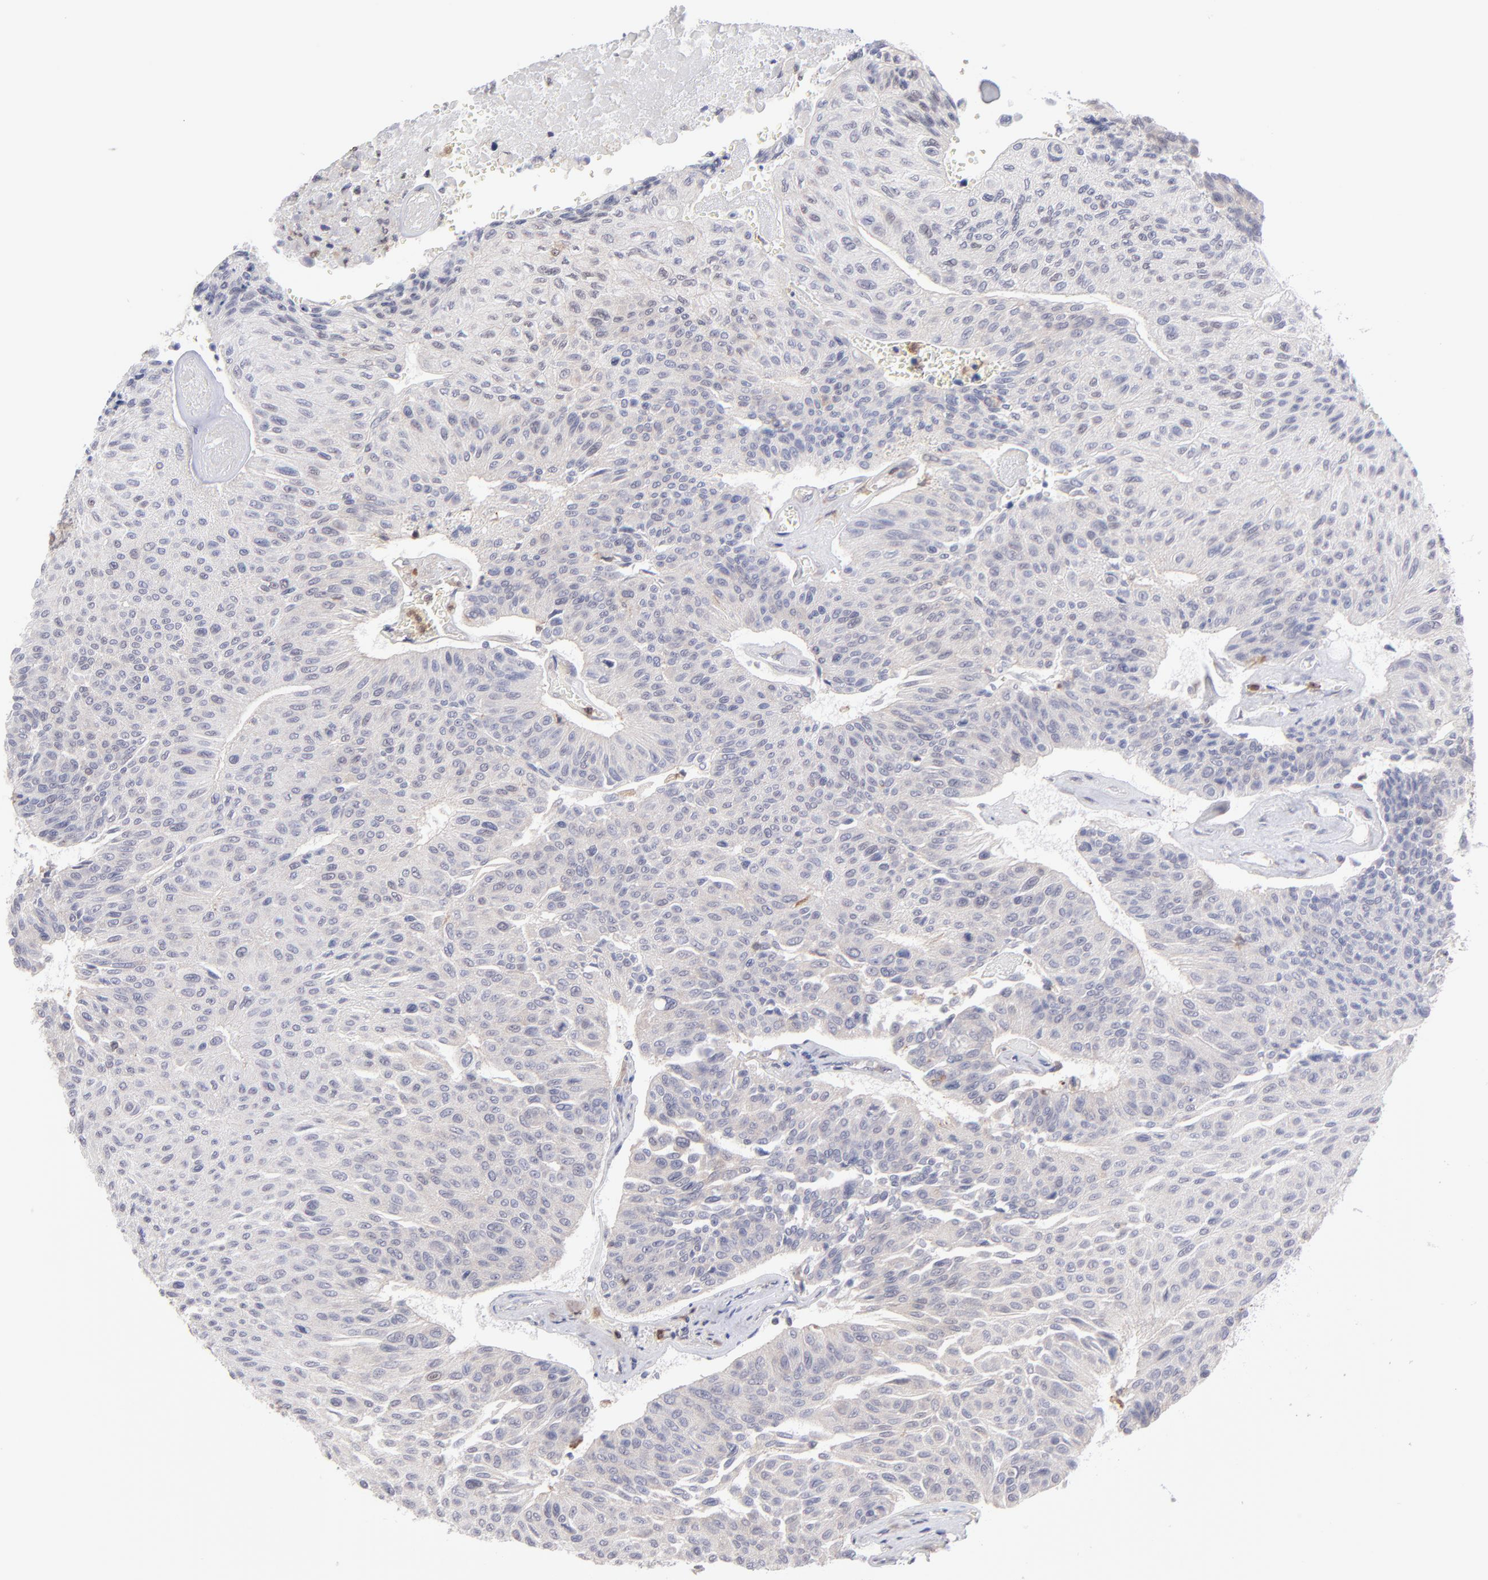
{"staining": {"intensity": "negative", "quantity": "none", "location": "none"}, "tissue": "urothelial cancer", "cell_type": "Tumor cells", "image_type": "cancer", "snomed": [{"axis": "morphology", "description": "Urothelial carcinoma, High grade"}, {"axis": "topography", "description": "Urinary bladder"}], "caption": "A high-resolution photomicrograph shows immunohistochemistry staining of high-grade urothelial carcinoma, which exhibits no significant positivity in tumor cells.", "gene": "OAS1", "patient": {"sex": "male", "age": 66}}